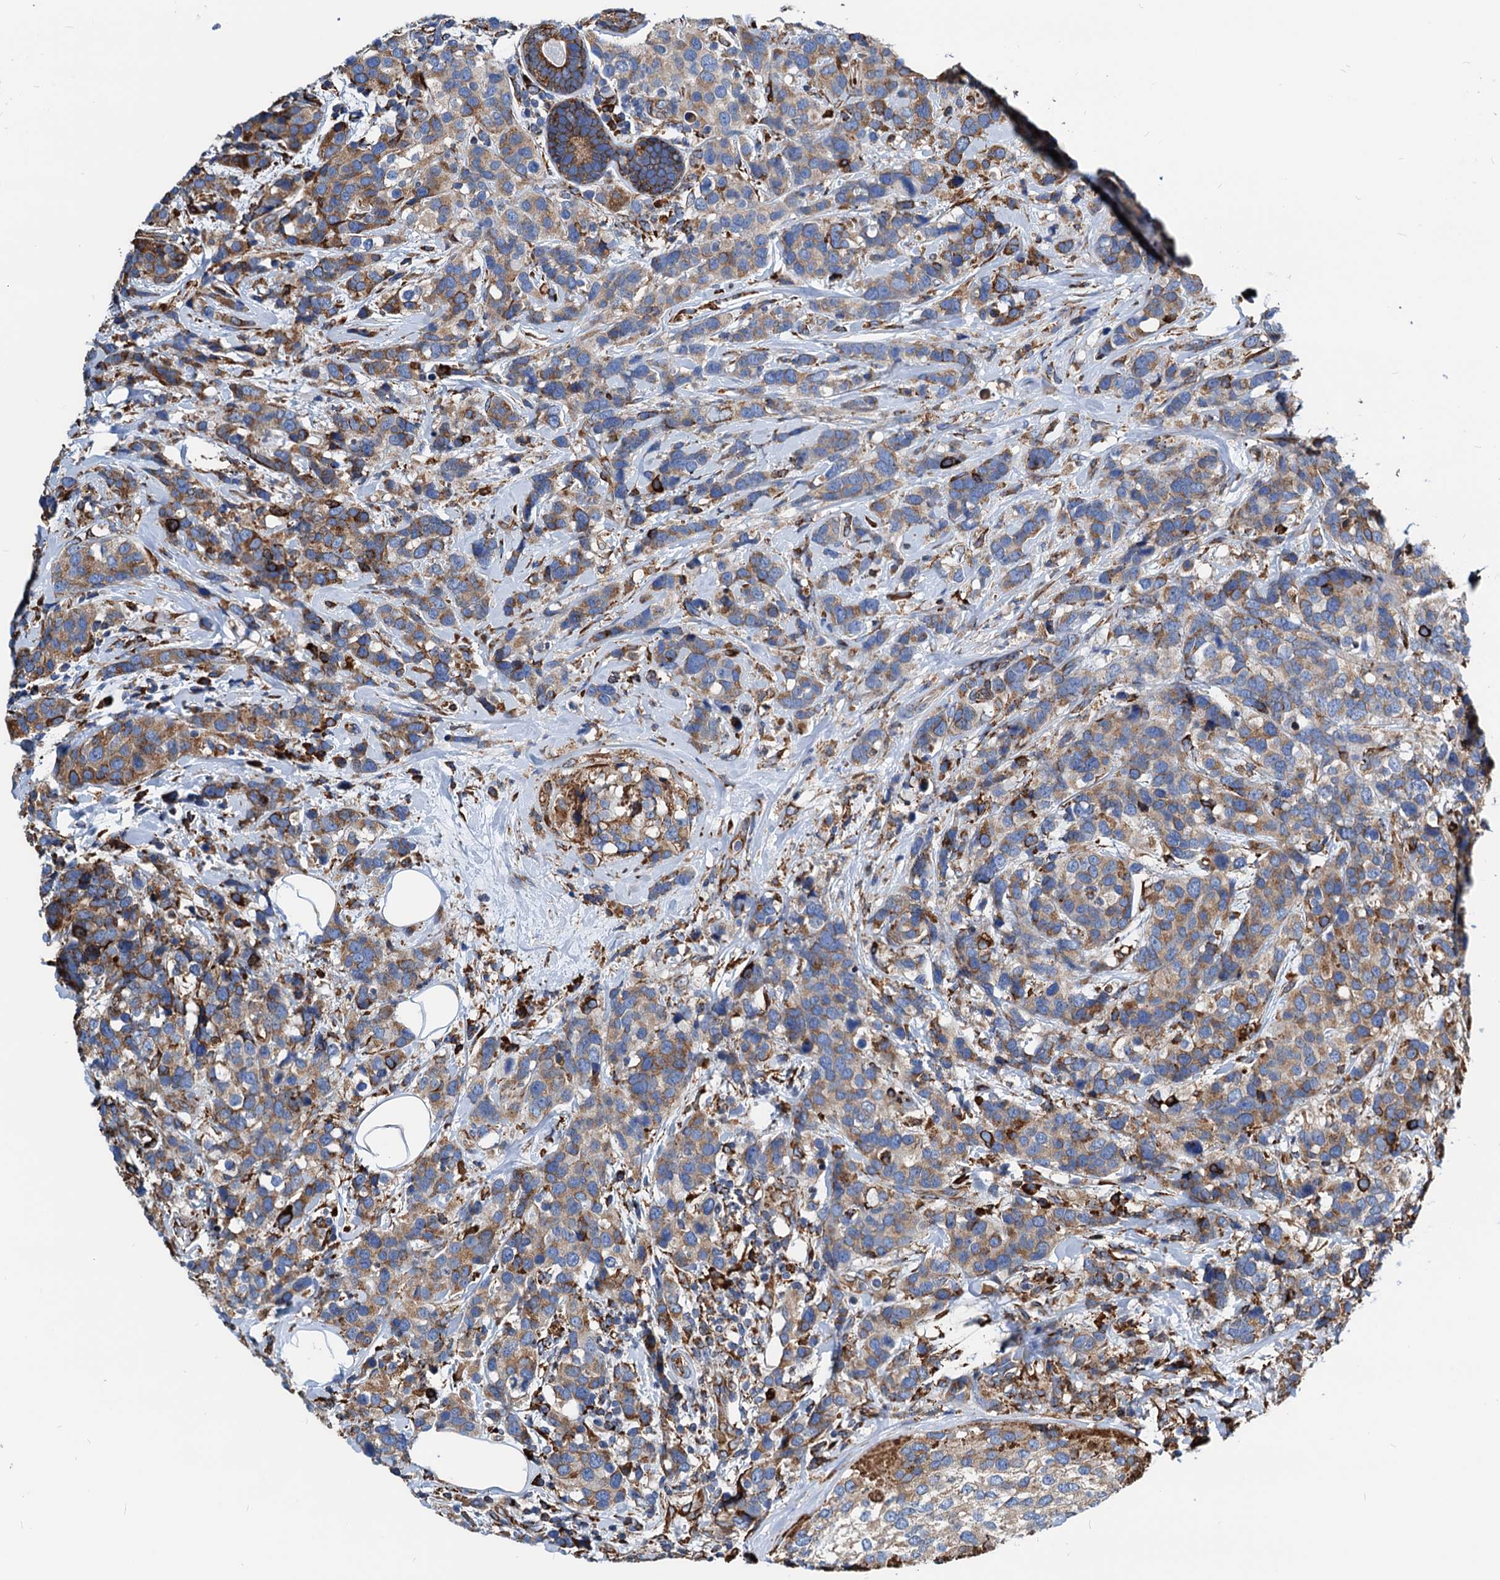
{"staining": {"intensity": "moderate", "quantity": ">75%", "location": "cytoplasmic/membranous"}, "tissue": "breast cancer", "cell_type": "Tumor cells", "image_type": "cancer", "snomed": [{"axis": "morphology", "description": "Lobular carcinoma"}, {"axis": "topography", "description": "Breast"}], "caption": "Protein analysis of breast cancer tissue shows moderate cytoplasmic/membranous staining in approximately >75% of tumor cells. The staining was performed using DAB (3,3'-diaminobenzidine), with brown indicating positive protein expression. Nuclei are stained blue with hematoxylin.", "gene": "HSPA5", "patient": {"sex": "female", "age": 59}}